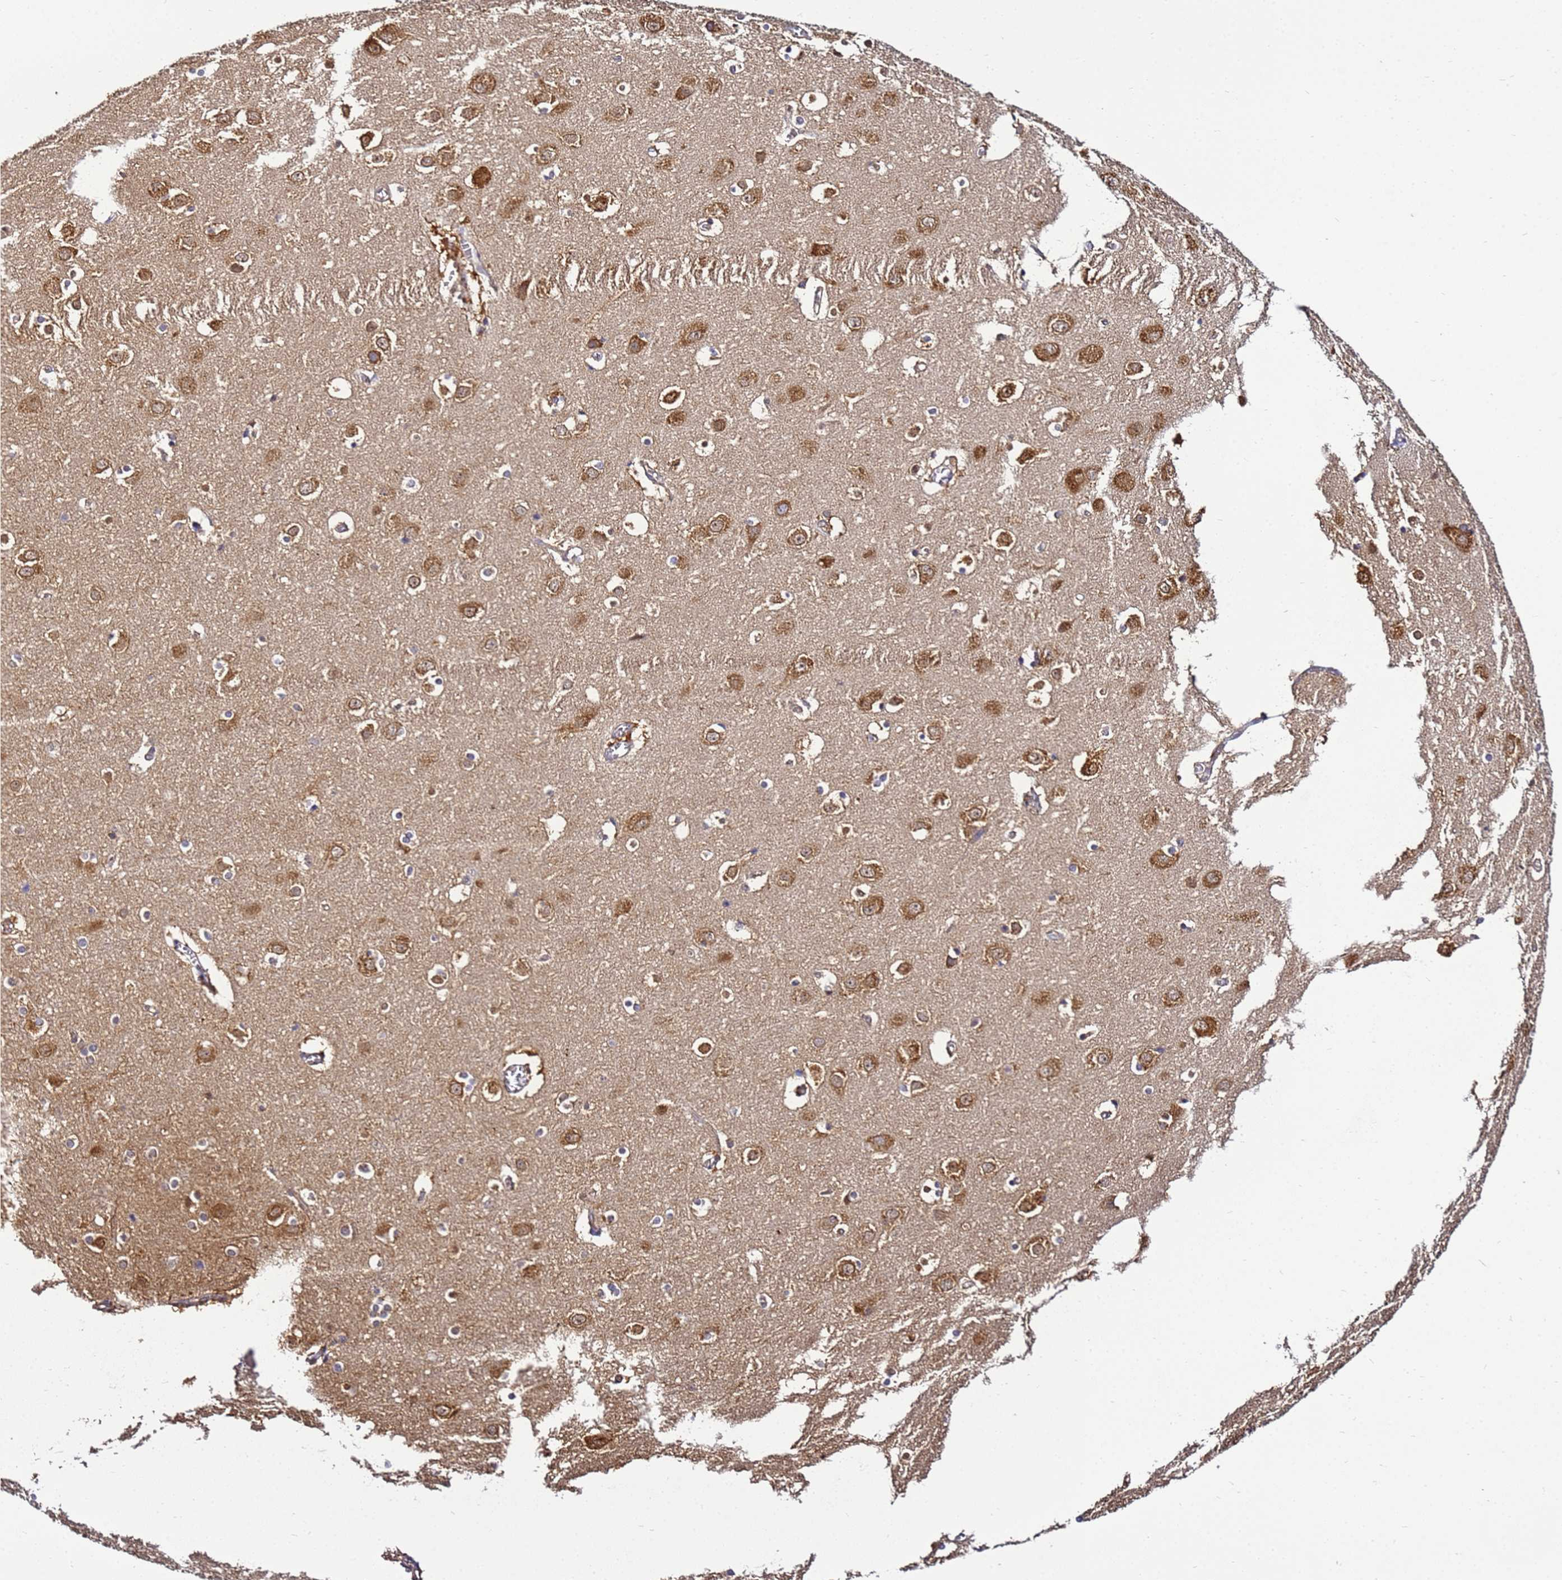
{"staining": {"intensity": "weak", "quantity": ">75%", "location": "cytoplasmic/membranous"}, "tissue": "cerebral cortex", "cell_type": "Endothelial cells", "image_type": "normal", "snomed": [{"axis": "morphology", "description": "Normal tissue, NOS"}, {"axis": "topography", "description": "Cerebral cortex"}], "caption": "A micrograph of cerebral cortex stained for a protein reveals weak cytoplasmic/membranous brown staining in endothelial cells. The staining was performed using DAB (3,3'-diaminobenzidine), with brown indicating positive protein expression. Nuclei are stained blue with hematoxylin.", "gene": "NARS1", "patient": {"sex": "male", "age": 54}}